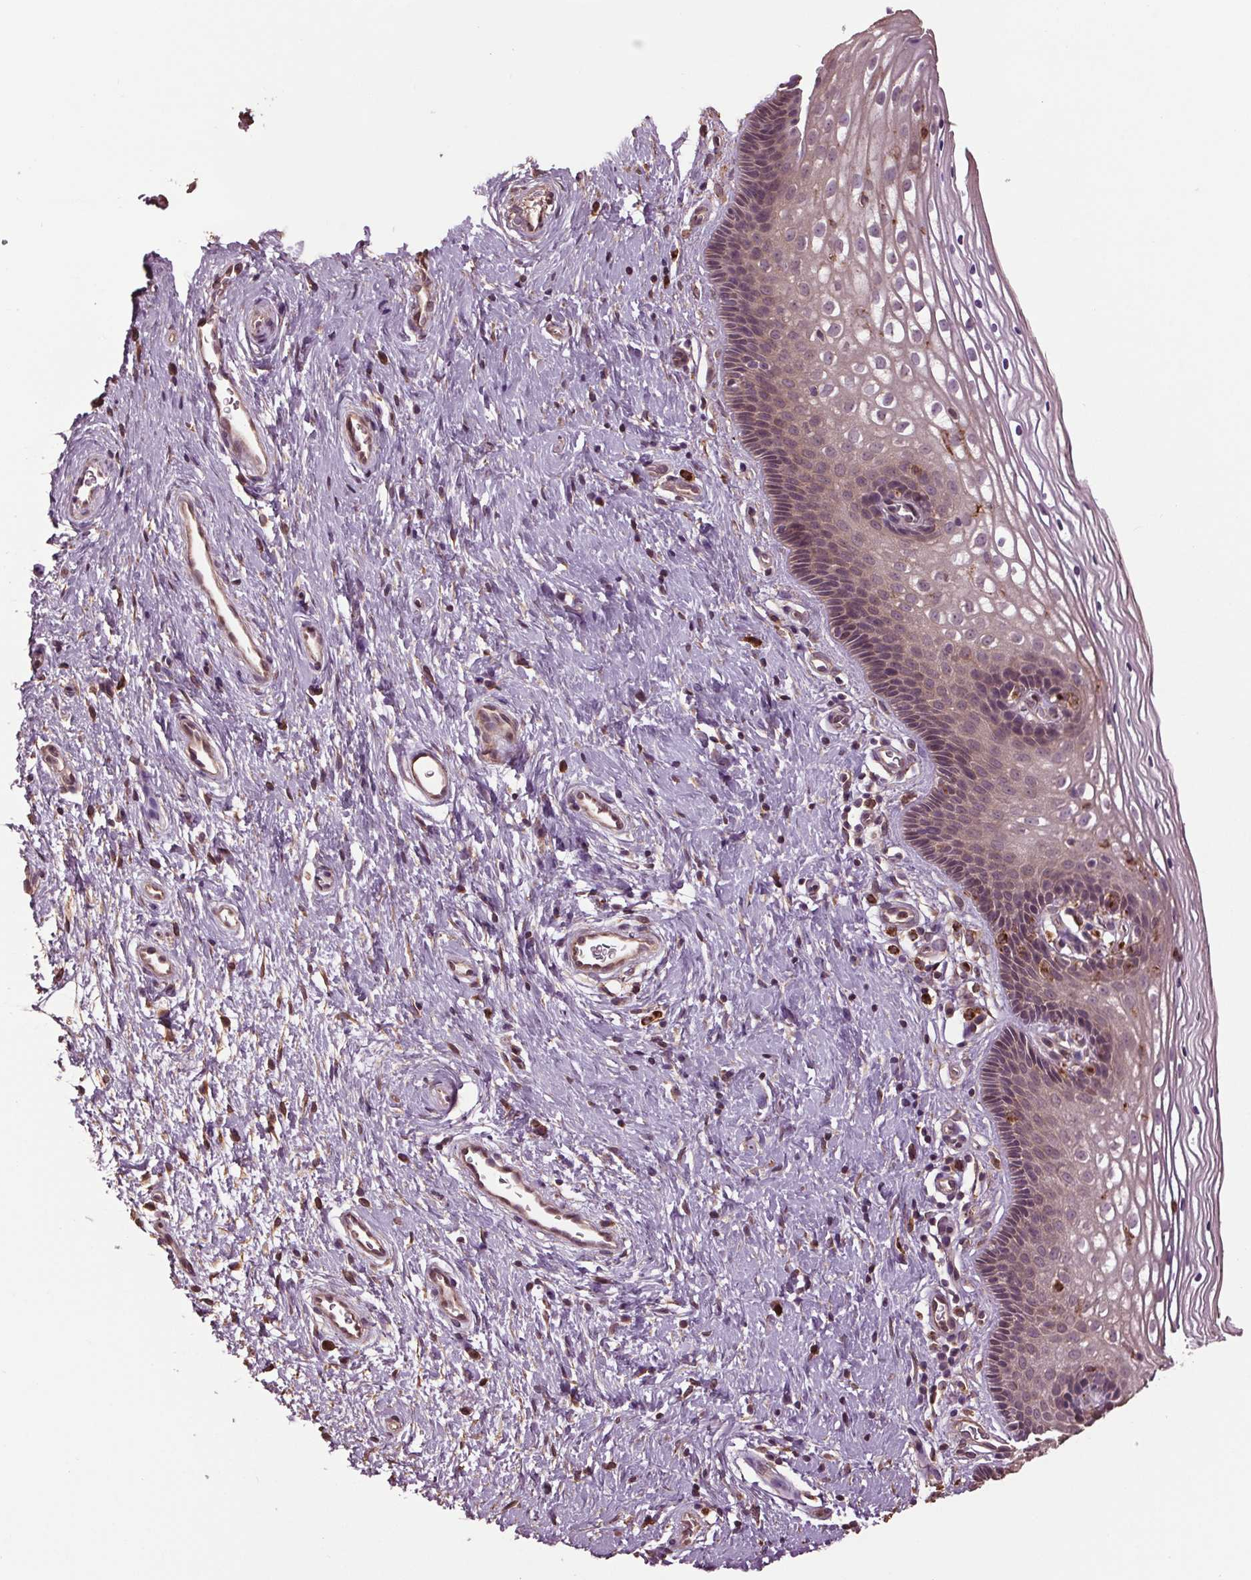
{"staining": {"intensity": "weak", "quantity": ">75%", "location": "cytoplasmic/membranous"}, "tissue": "cervix", "cell_type": "Glandular cells", "image_type": "normal", "snomed": [{"axis": "morphology", "description": "Normal tissue, NOS"}, {"axis": "topography", "description": "Cervix"}], "caption": "There is low levels of weak cytoplasmic/membranous staining in glandular cells of normal cervix, as demonstrated by immunohistochemical staining (brown color).", "gene": "RNPEP", "patient": {"sex": "female", "age": 34}}